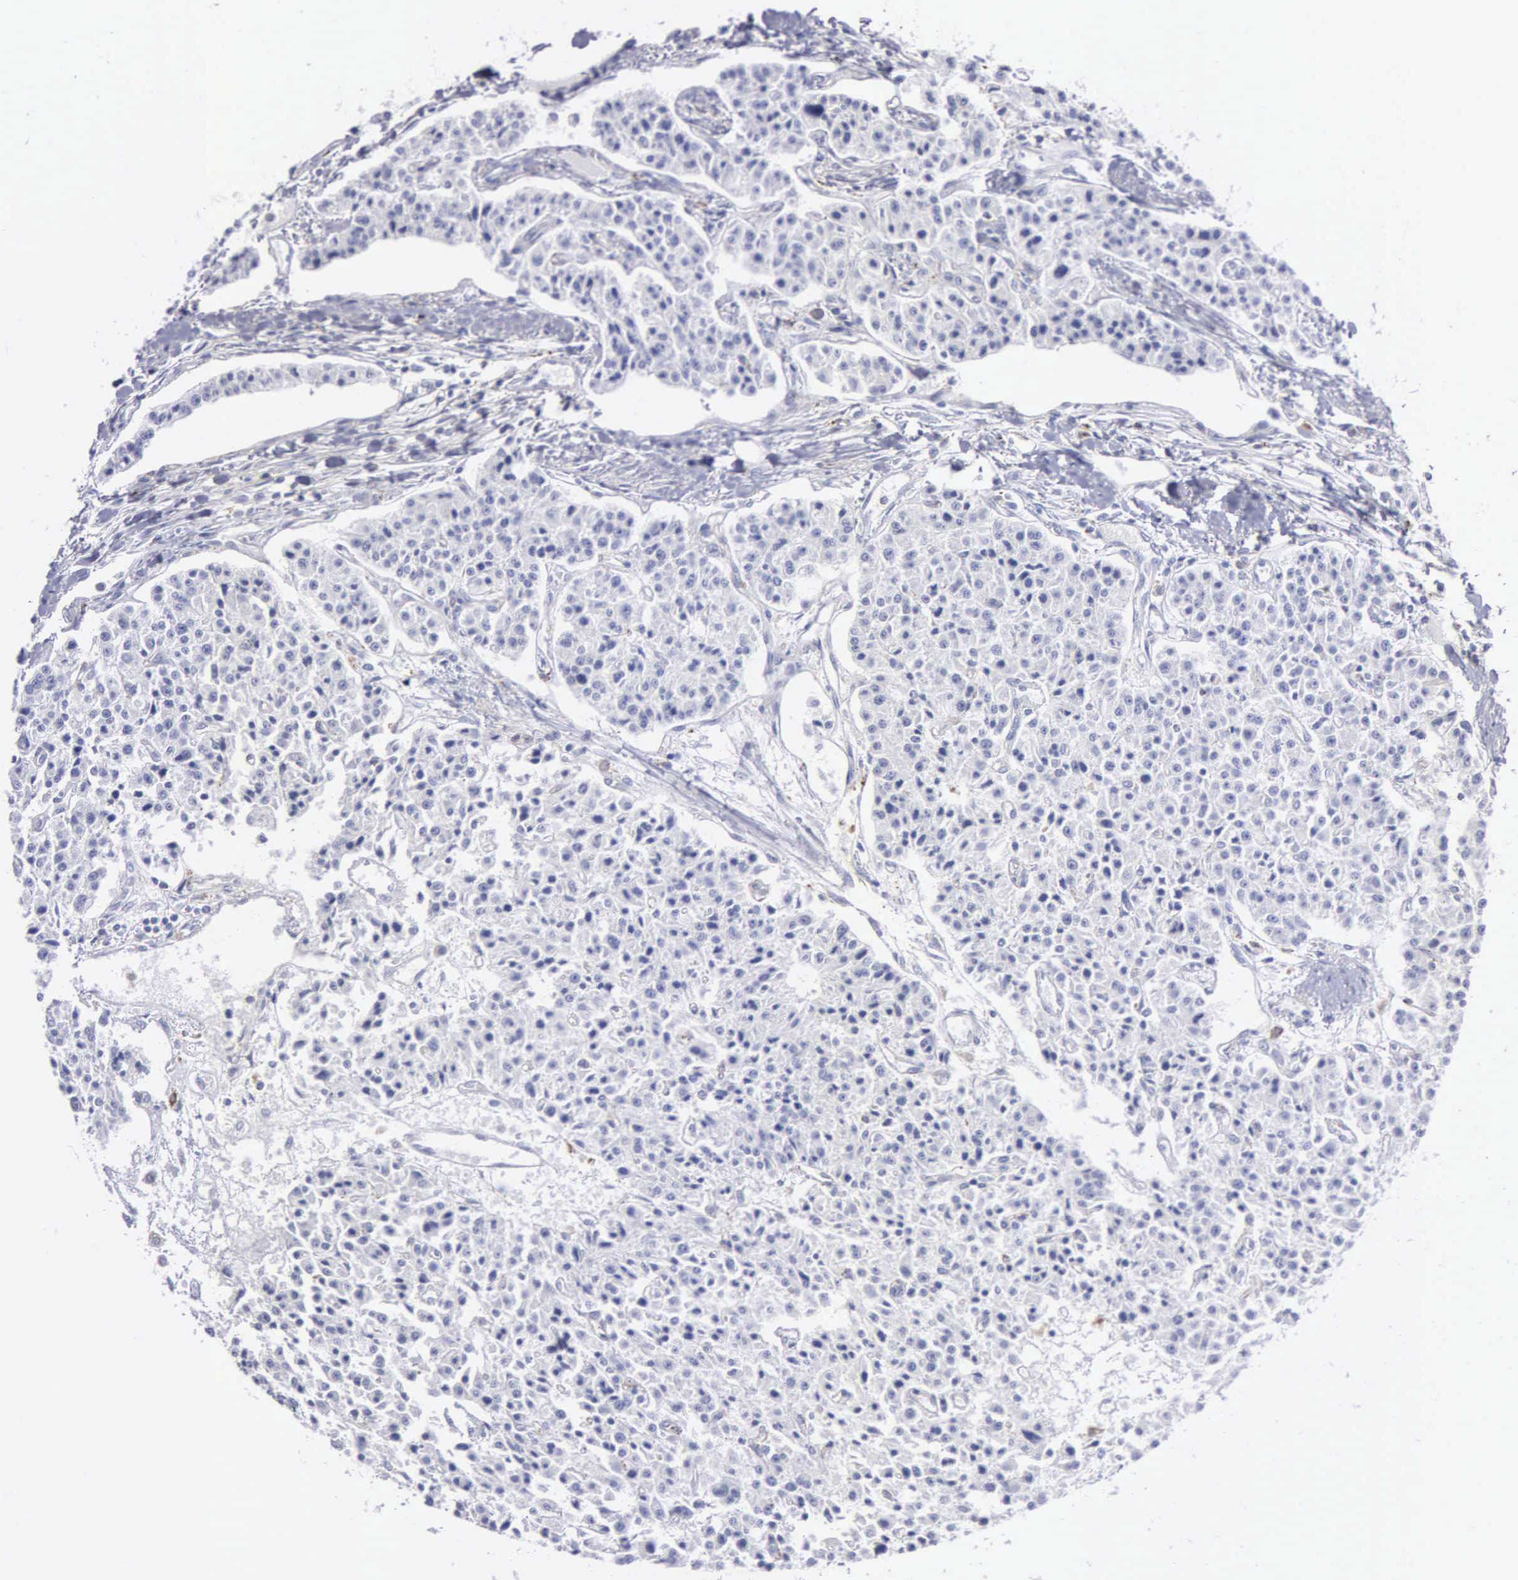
{"staining": {"intensity": "negative", "quantity": "none", "location": "none"}, "tissue": "carcinoid", "cell_type": "Tumor cells", "image_type": "cancer", "snomed": [{"axis": "morphology", "description": "Carcinoid, malignant, NOS"}, {"axis": "topography", "description": "Stomach"}], "caption": "Immunohistochemistry (IHC) of carcinoid (malignant) exhibits no staining in tumor cells.", "gene": "CTSH", "patient": {"sex": "female", "age": 76}}